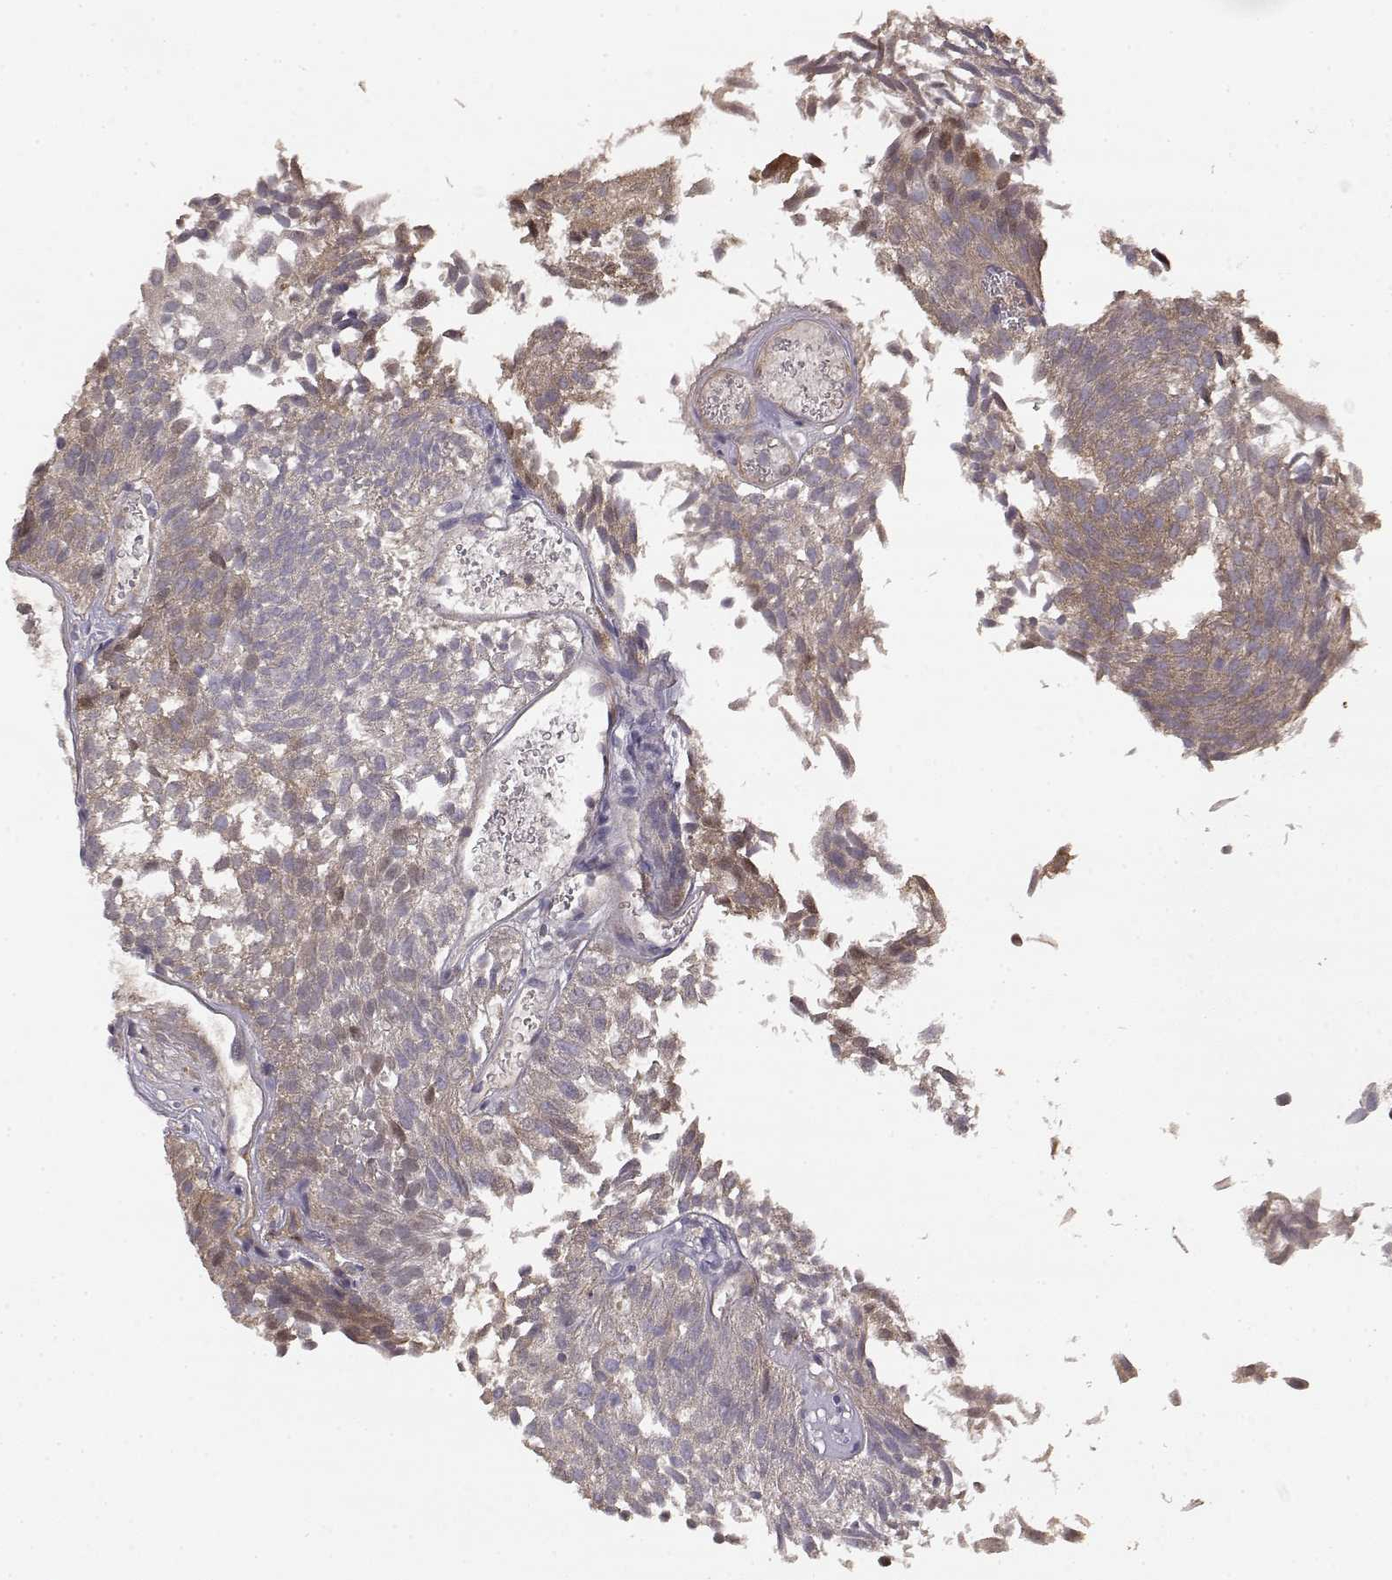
{"staining": {"intensity": "weak", "quantity": "<25%", "location": "cytoplasmic/membranous"}, "tissue": "urothelial cancer", "cell_type": "Tumor cells", "image_type": "cancer", "snomed": [{"axis": "morphology", "description": "Urothelial carcinoma, Low grade"}, {"axis": "topography", "description": "Urinary bladder"}], "caption": "Immunohistochemistry micrograph of urothelial cancer stained for a protein (brown), which displays no expression in tumor cells.", "gene": "CRIM1", "patient": {"sex": "male", "age": 52}}